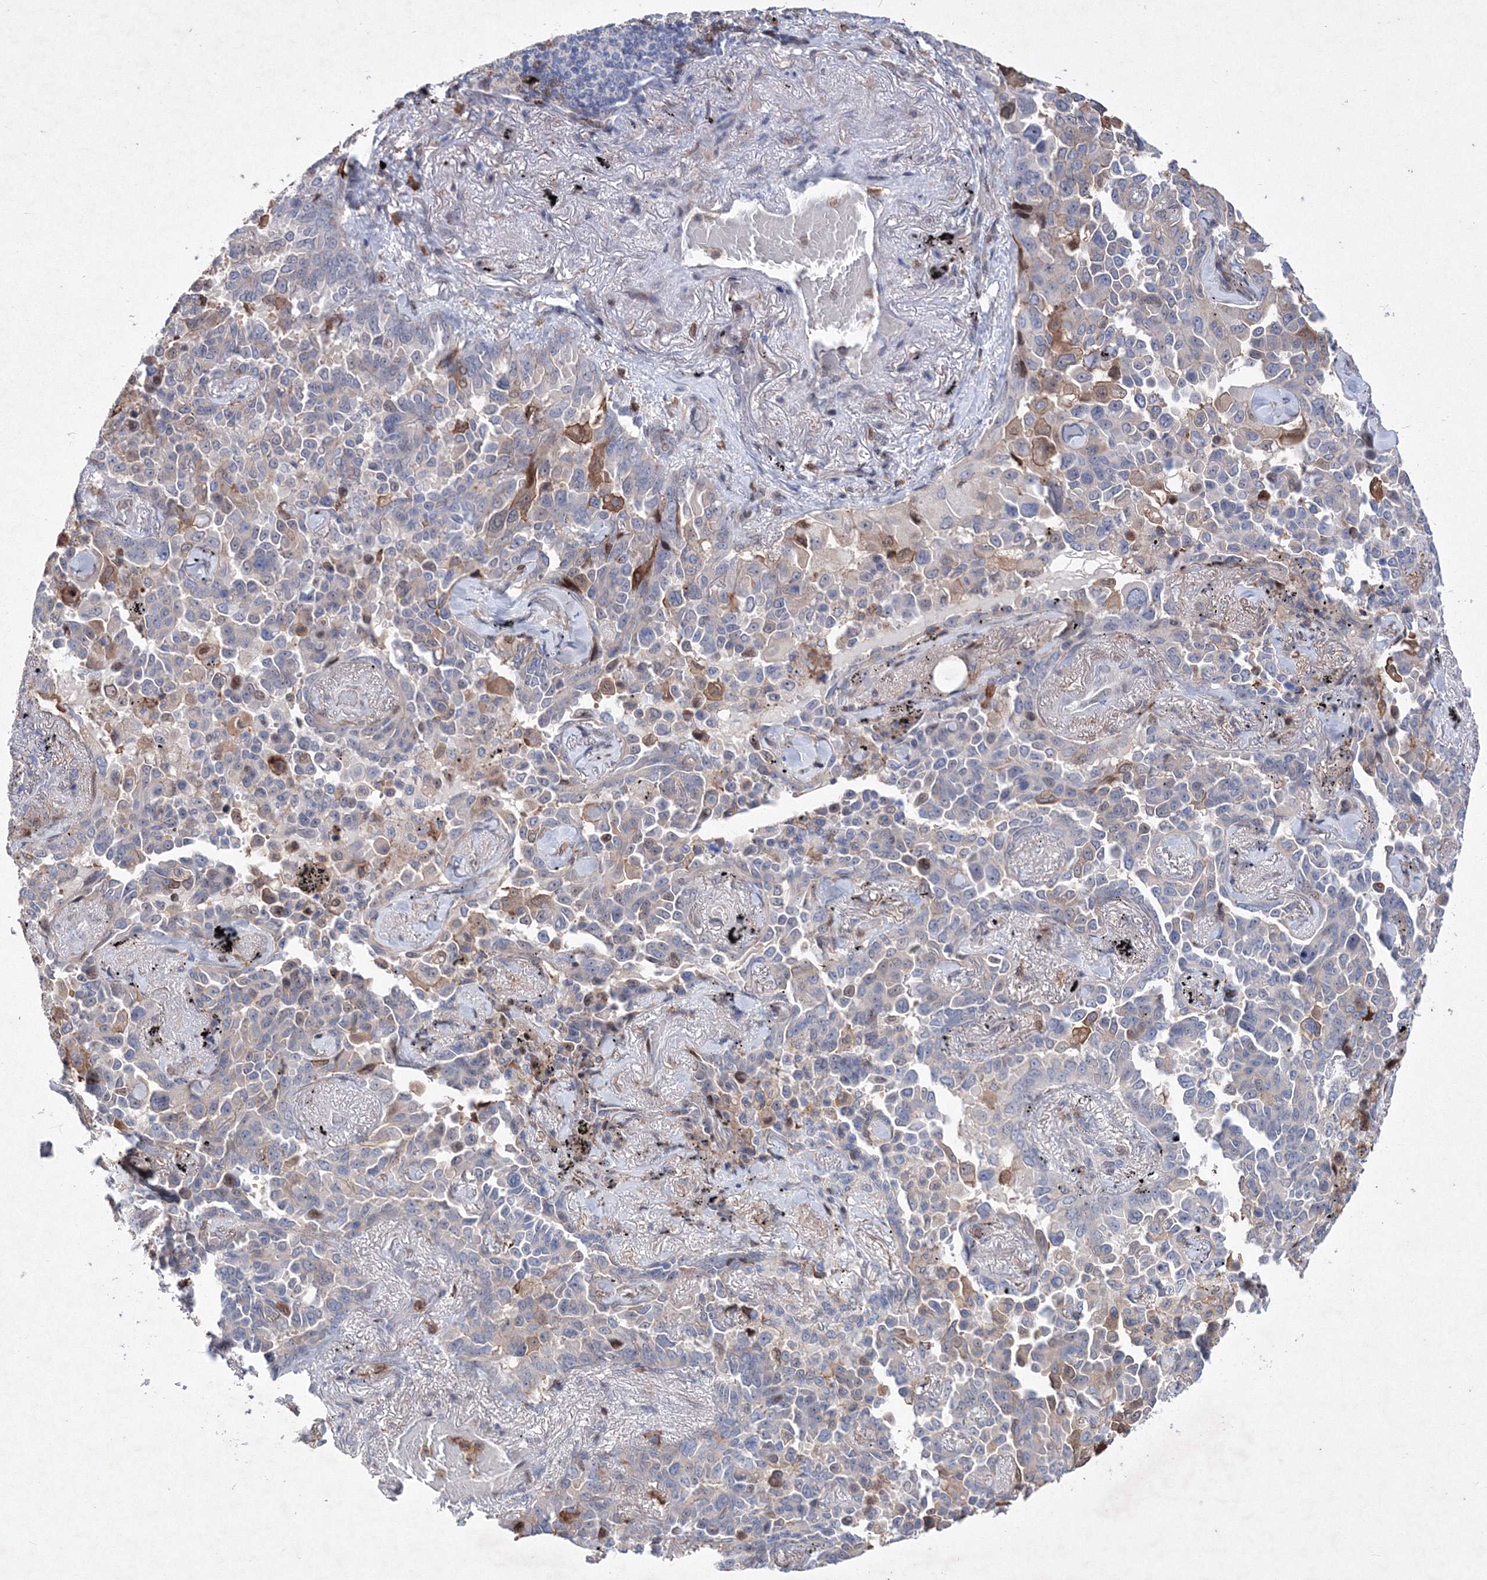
{"staining": {"intensity": "moderate", "quantity": "<25%", "location": "cytoplasmic/membranous"}, "tissue": "lung cancer", "cell_type": "Tumor cells", "image_type": "cancer", "snomed": [{"axis": "morphology", "description": "Adenocarcinoma, NOS"}, {"axis": "topography", "description": "Lung"}], "caption": "A histopathology image showing moderate cytoplasmic/membranous staining in approximately <25% of tumor cells in lung cancer (adenocarcinoma), as visualized by brown immunohistochemical staining.", "gene": "RNPEPL1", "patient": {"sex": "female", "age": 67}}